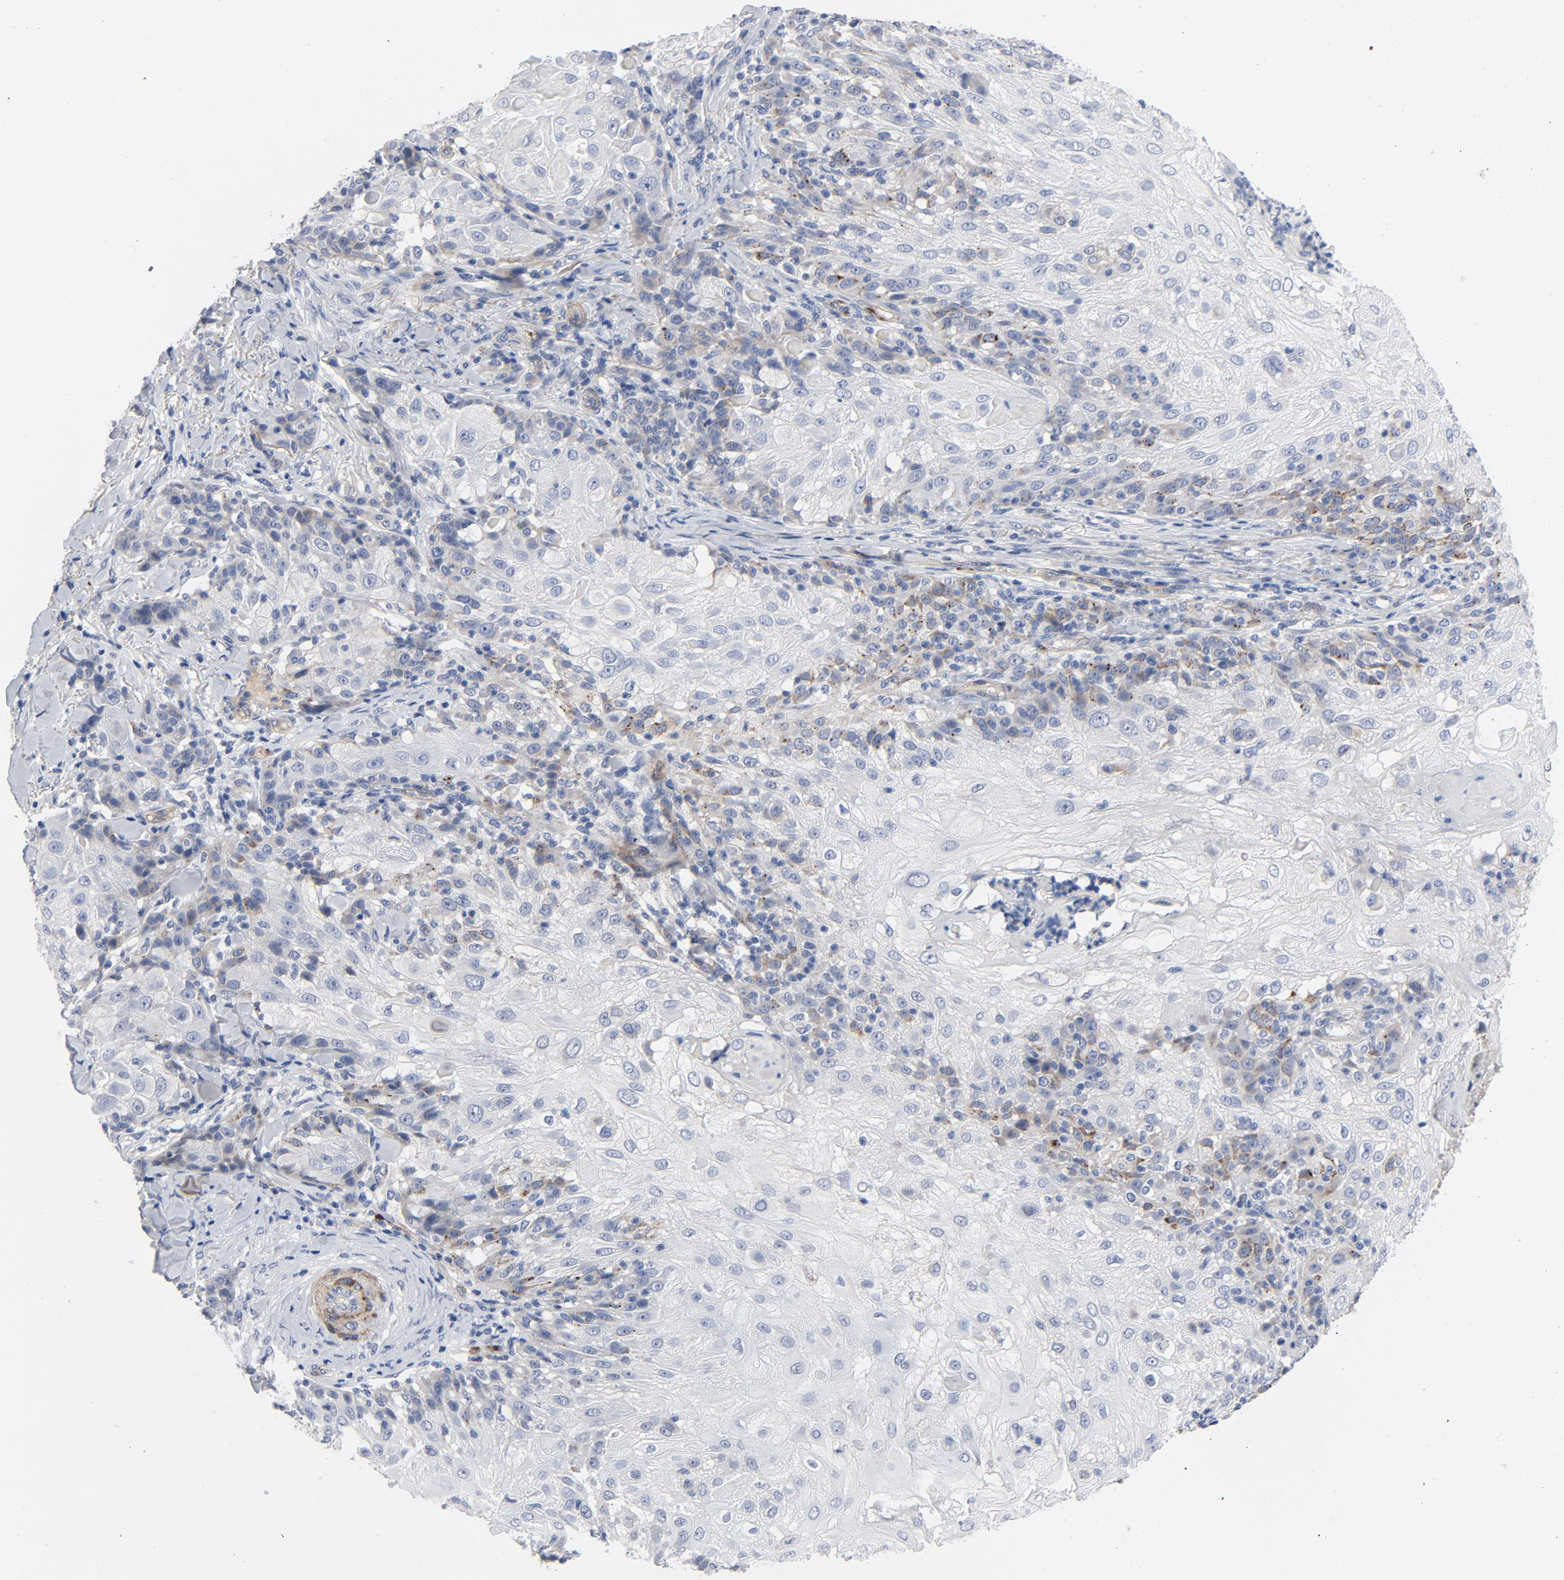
{"staining": {"intensity": "negative", "quantity": "none", "location": "none"}, "tissue": "skin cancer", "cell_type": "Tumor cells", "image_type": "cancer", "snomed": [{"axis": "morphology", "description": "Normal tissue, NOS"}, {"axis": "morphology", "description": "Squamous cell carcinoma, NOS"}, {"axis": "topography", "description": "Skin"}], "caption": "High power microscopy micrograph of an immunohistochemistry photomicrograph of skin cancer, revealing no significant expression in tumor cells.", "gene": "LAMC1", "patient": {"sex": "female", "age": 83}}